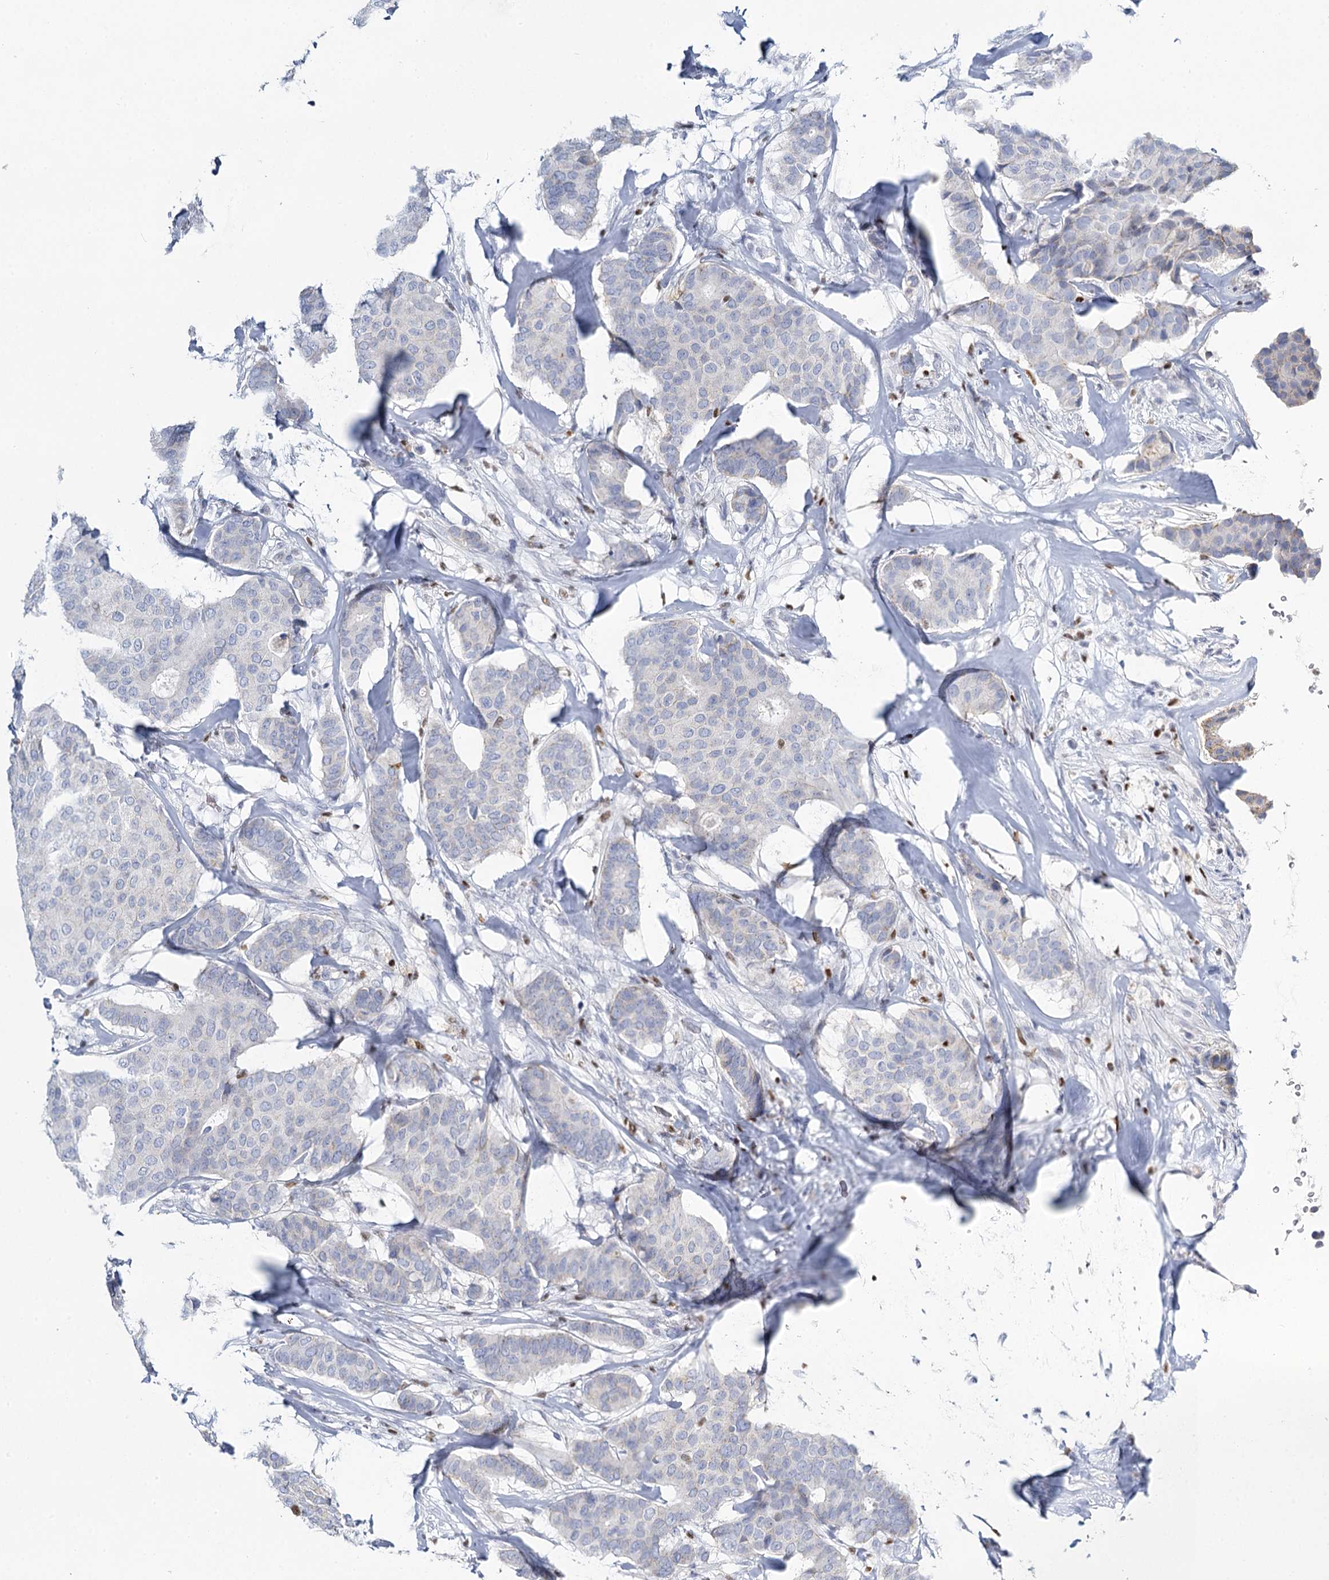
{"staining": {"intensity": "negative", "quantity": "none", "location": "none"}, "tissue": "breast cancer", "cell_type": "Tumor cells", "image_type": "cancer", "snomed": [{"axis": "morphology", "description": "Duct carcinoma"}, {"axis": "topography", "description": "Breast"}], "caption": "A histopathology image of human infiltrating ductal carcinoma (breast) is negative for staining in tumor cells.", "gene": "IGSF3", "patient": {"sex": "female", "age": 75}}